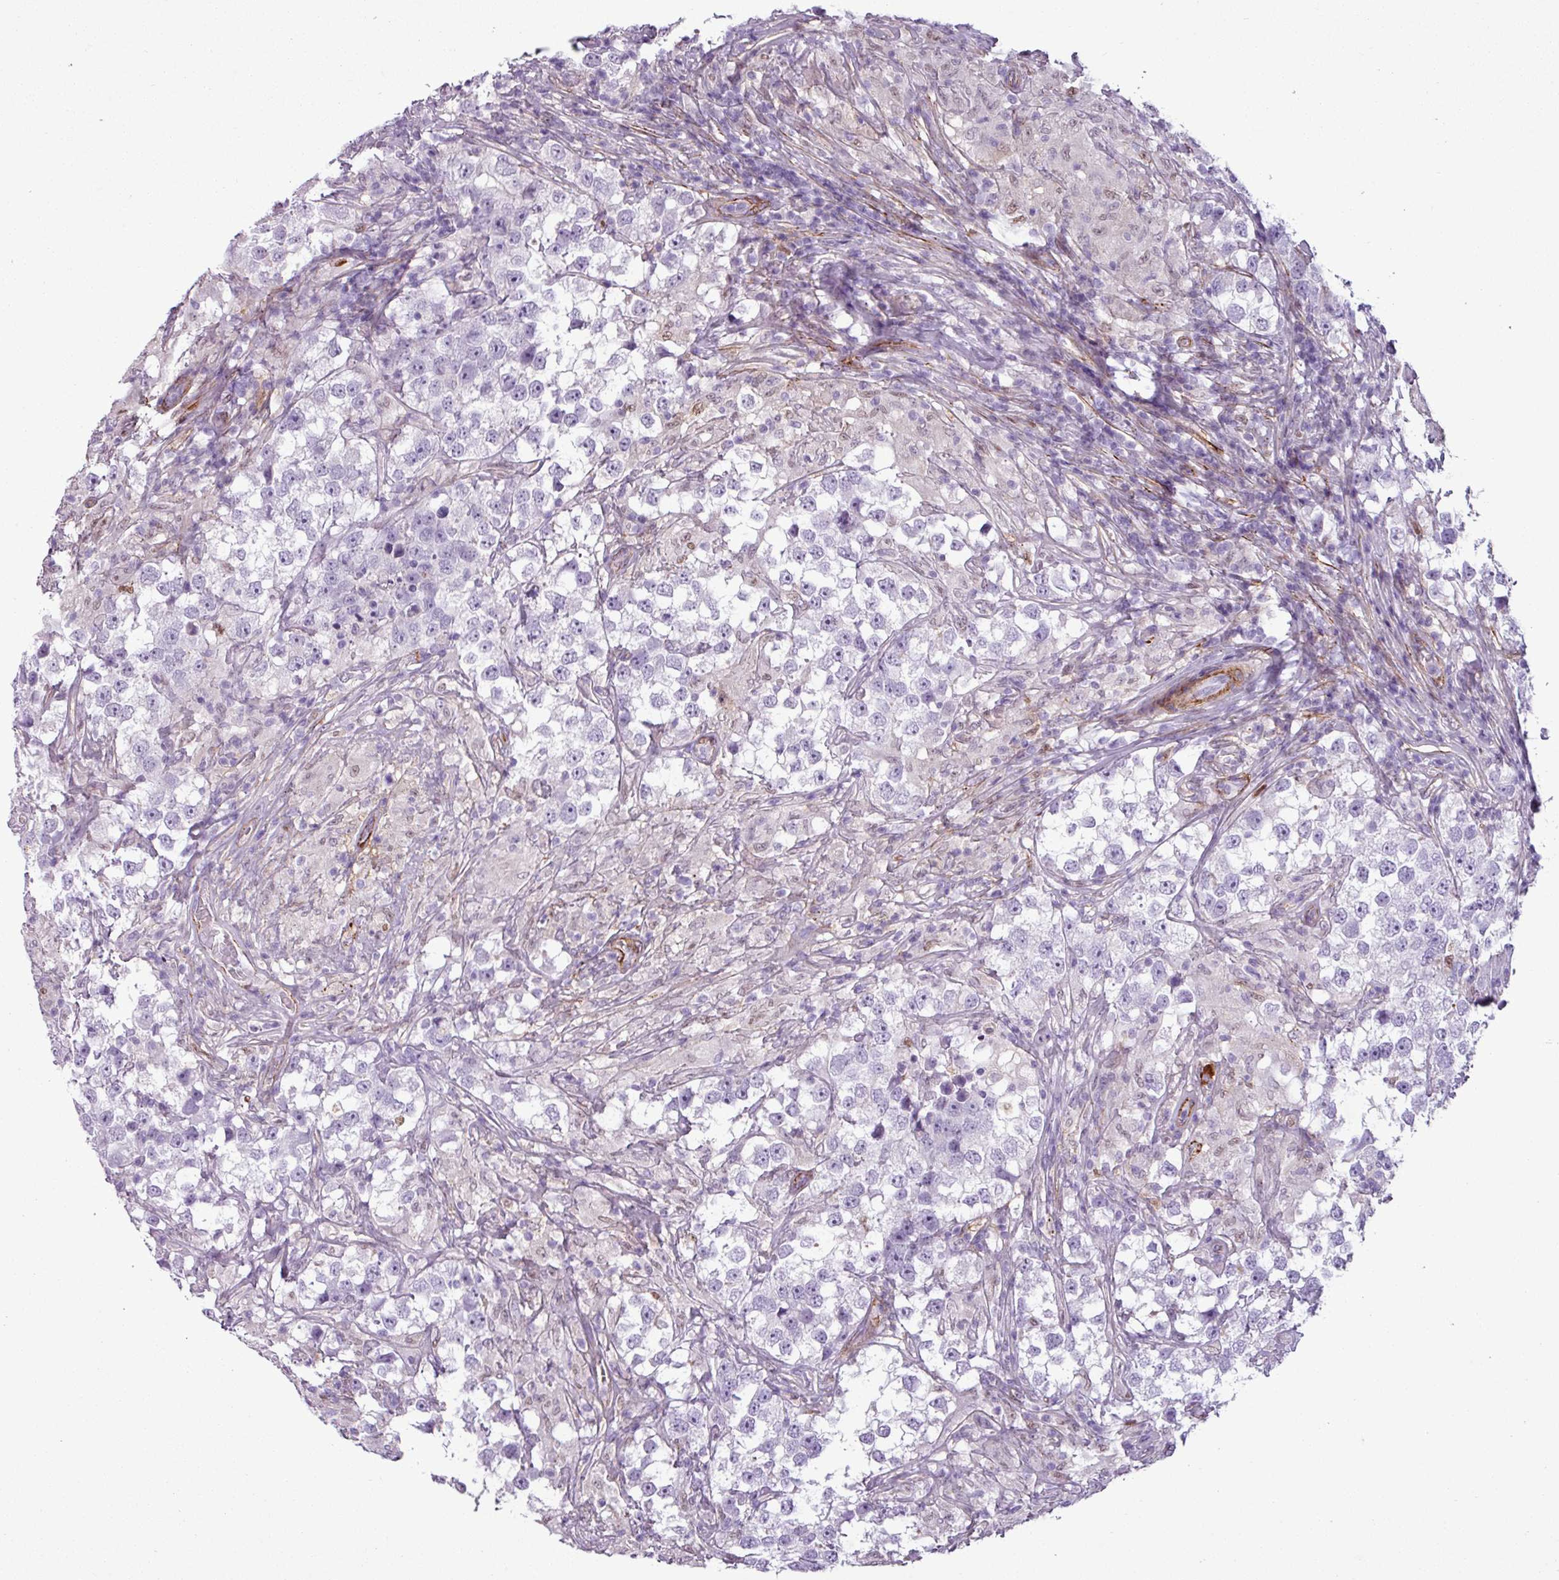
{"staining": {"intensity": "negative", "quantity": "none", "location": "none"}, "tissue": "testis cancer", "cell_type": "Tumor cells", "image_type": "cancer", "snomed": [{"axis": "morphology", "description": "Seminoma, NOS"}, {"axis": "topography", "description": "Testis"}], "caption": "Immunohistochemistry (IHC) micrograph of neoplastic tissue: testis cancer (seminoma) stained with DAB (3,3'-diaminobenzidine) shows no significant protein staining in tumor cells.", "gene": "ATP10A", "patient": {"sex": "male", "age": 46}}